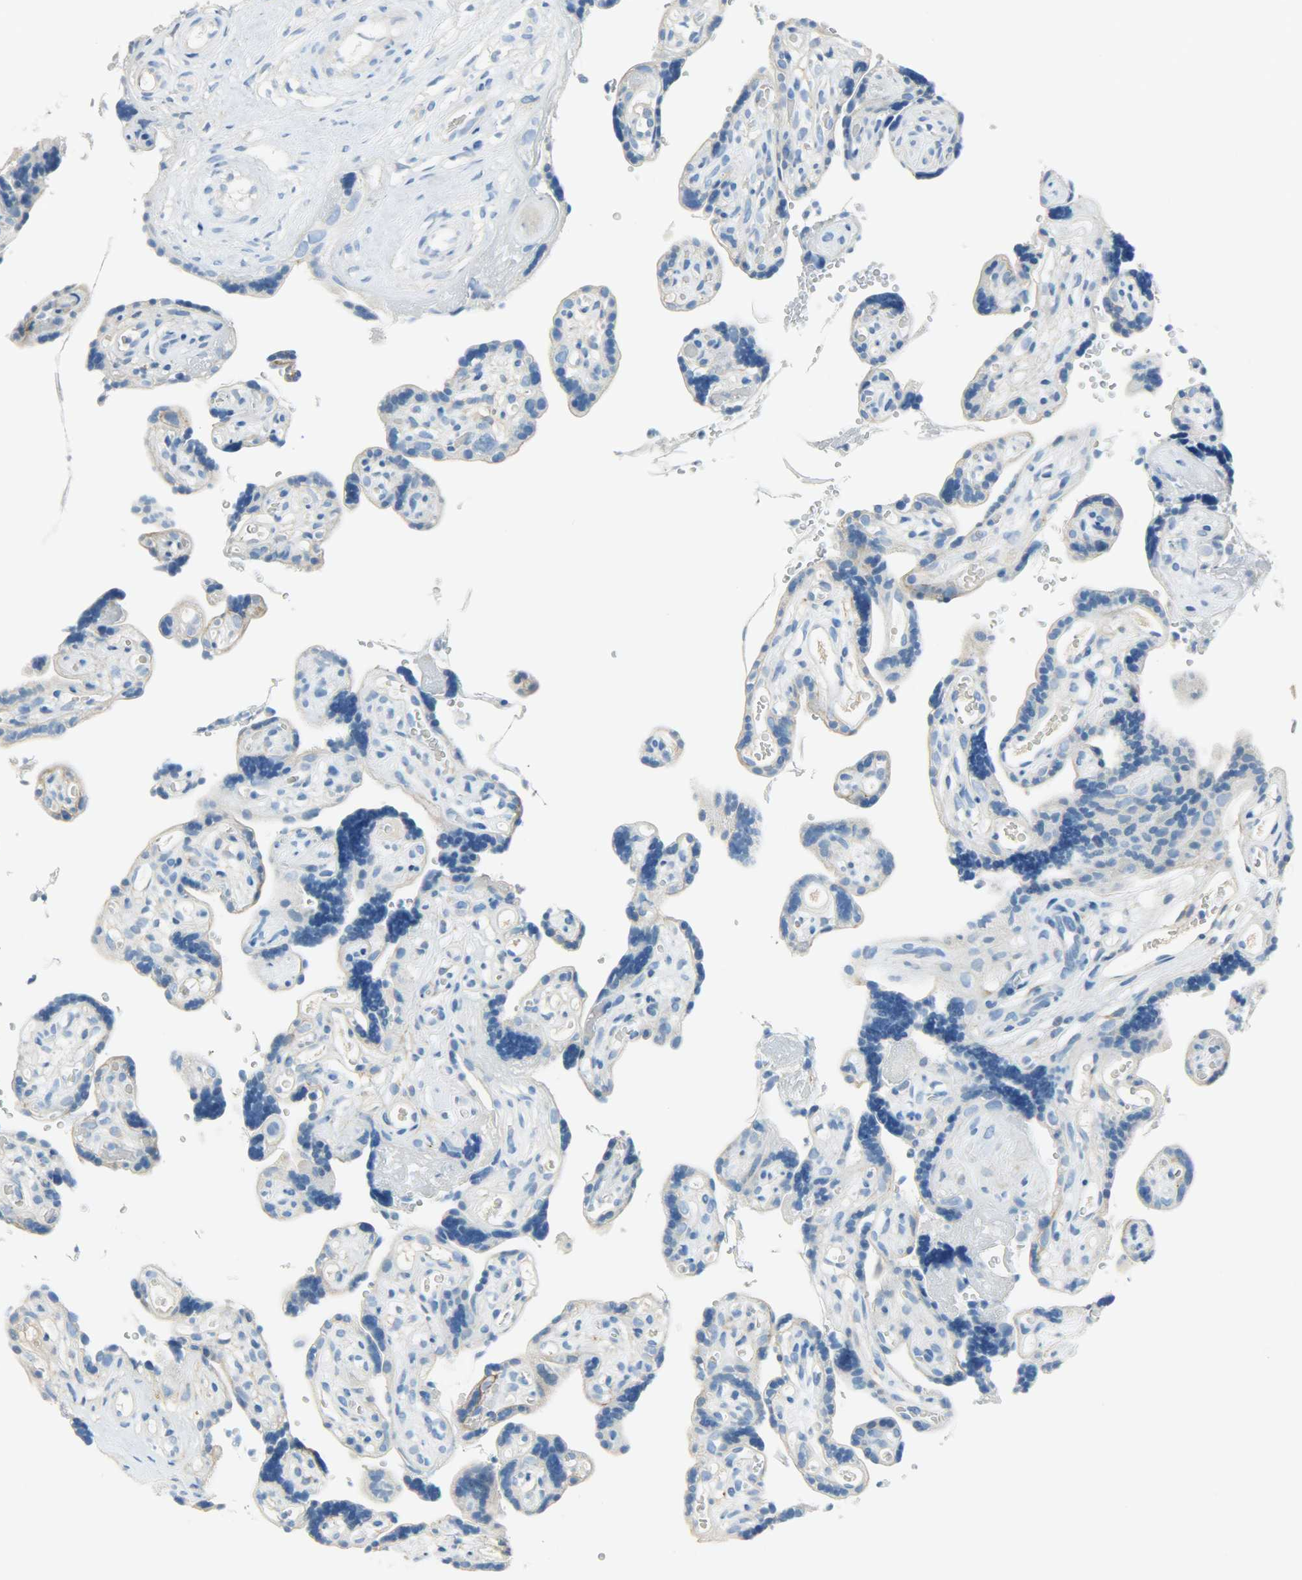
{"staining": {"intensity": "strong", "quantity": "25%-75%", "location": "cytoplasmic/membranous"}, "tissue": "placenta", "cell_type": "Decidual cells", "image_type": "normal", "snomed": [{"axis": "morphology", "description": "Normal tissue, NOS"}, {"axis": "topography", "description": "Placenta"}], "caption": "High-power microscopy captured an IHC image of benign placenta, revealing strong cytoplasmic/membranous expression in approximately 25%-75% of decidual cells. The staining was performed using DAB, with brown indicating positive protein expression. Nuclei are stained blue with hematoxylin.", "gene": "PROM1", "patient": {"sex": "female", "age": 30}}